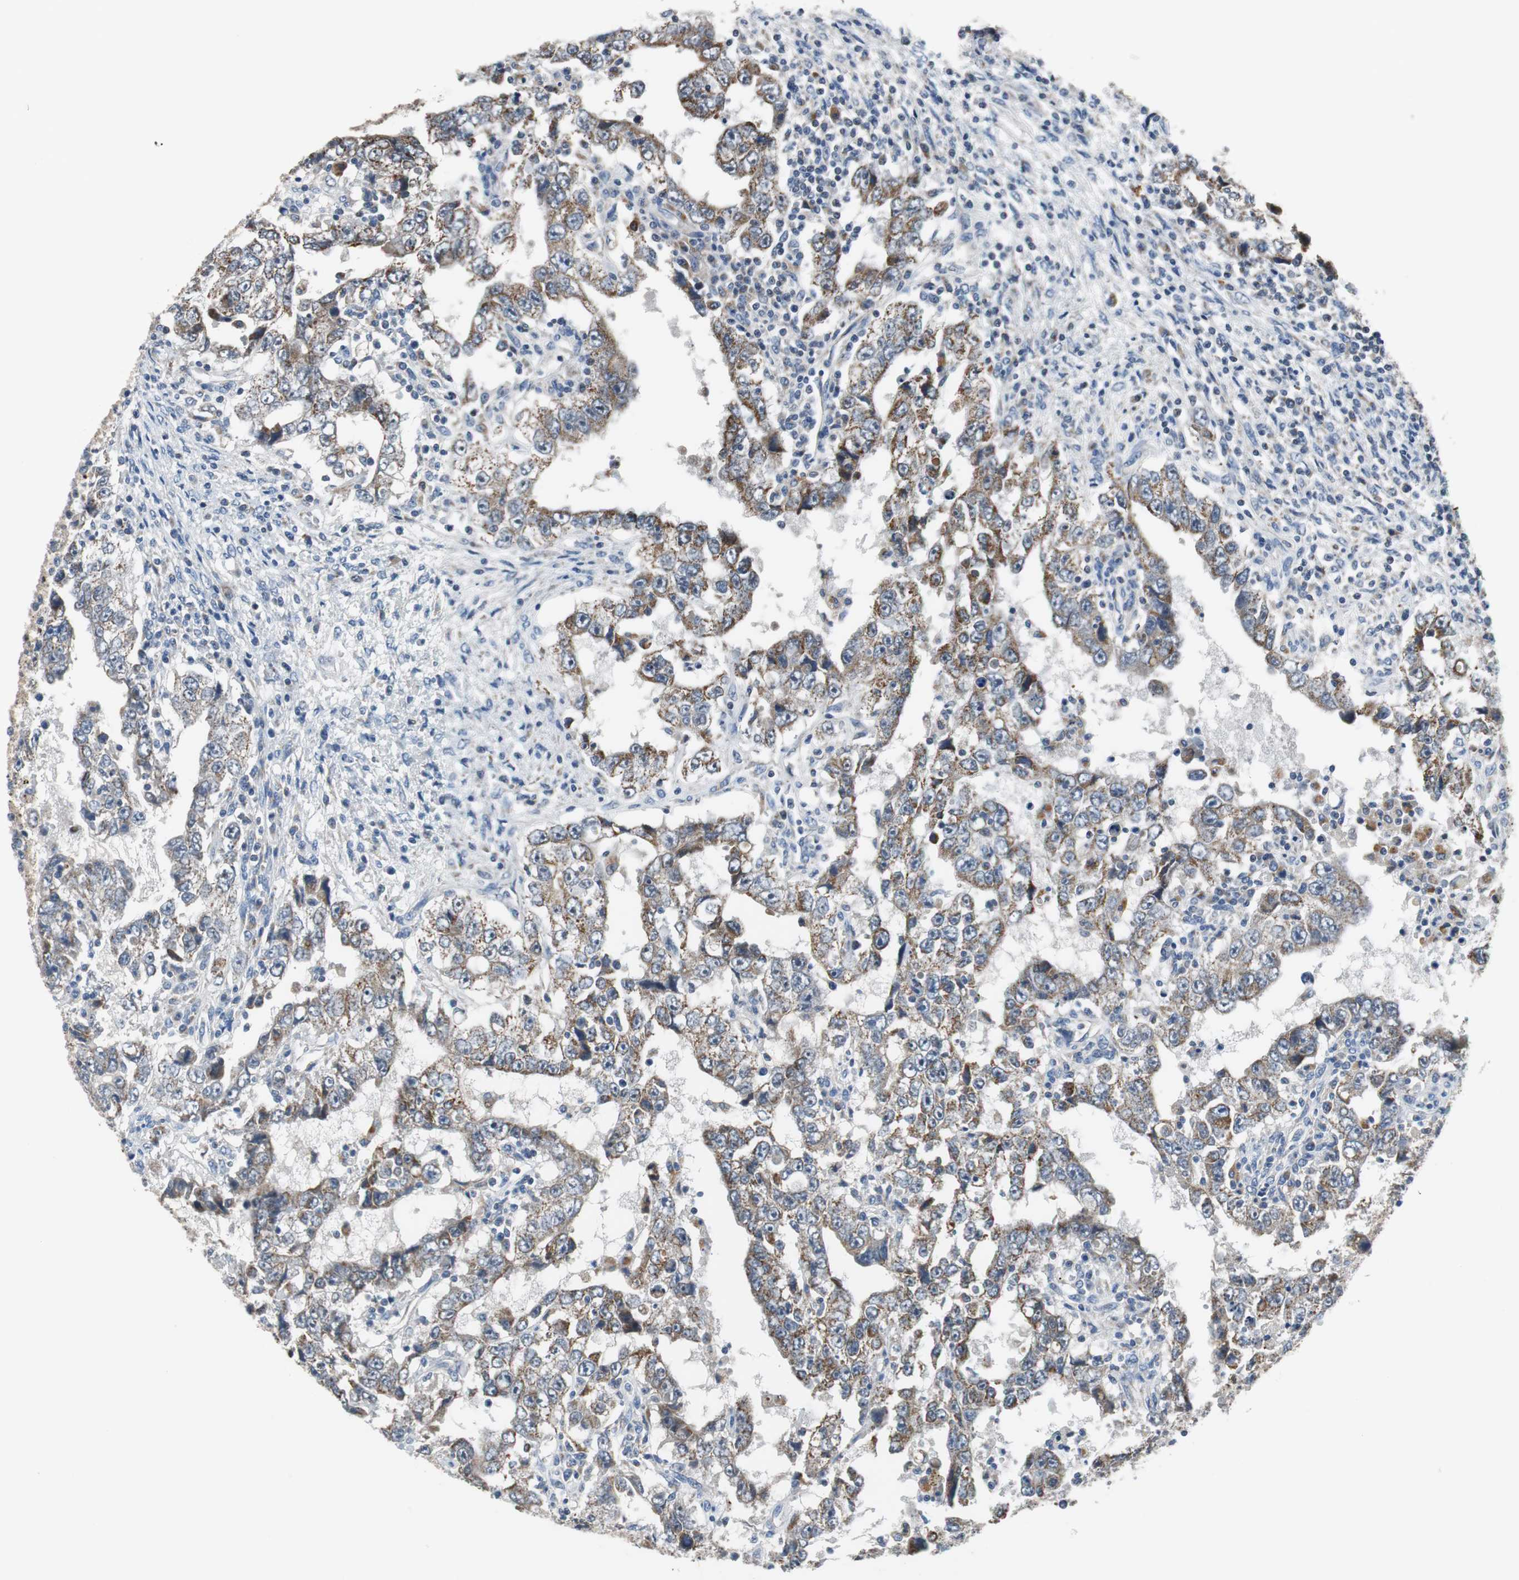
{"staining": {"intensity": "moderate", "quantity": "25%-75%", "location": "cytoplasmic/membranous"}, "tissue": "testis cancer", "cell_type": "Tumor cells", "image_type": "cancer", "snomed": [{"axis": "morphology", "description": "Carcinoma, Embryonal, NOS"}, {"axis": "topography", "description": "Testis"}], "caption": "Brown immunohistochemical staining in testis cancer (embryonal carcinoma) reveals moderate cytoplasmic/membranous positivity in approximately 25%-75% of tumor cells.", "gene": "NLGN1", "patient": {"sex": "male", "age": 26}}